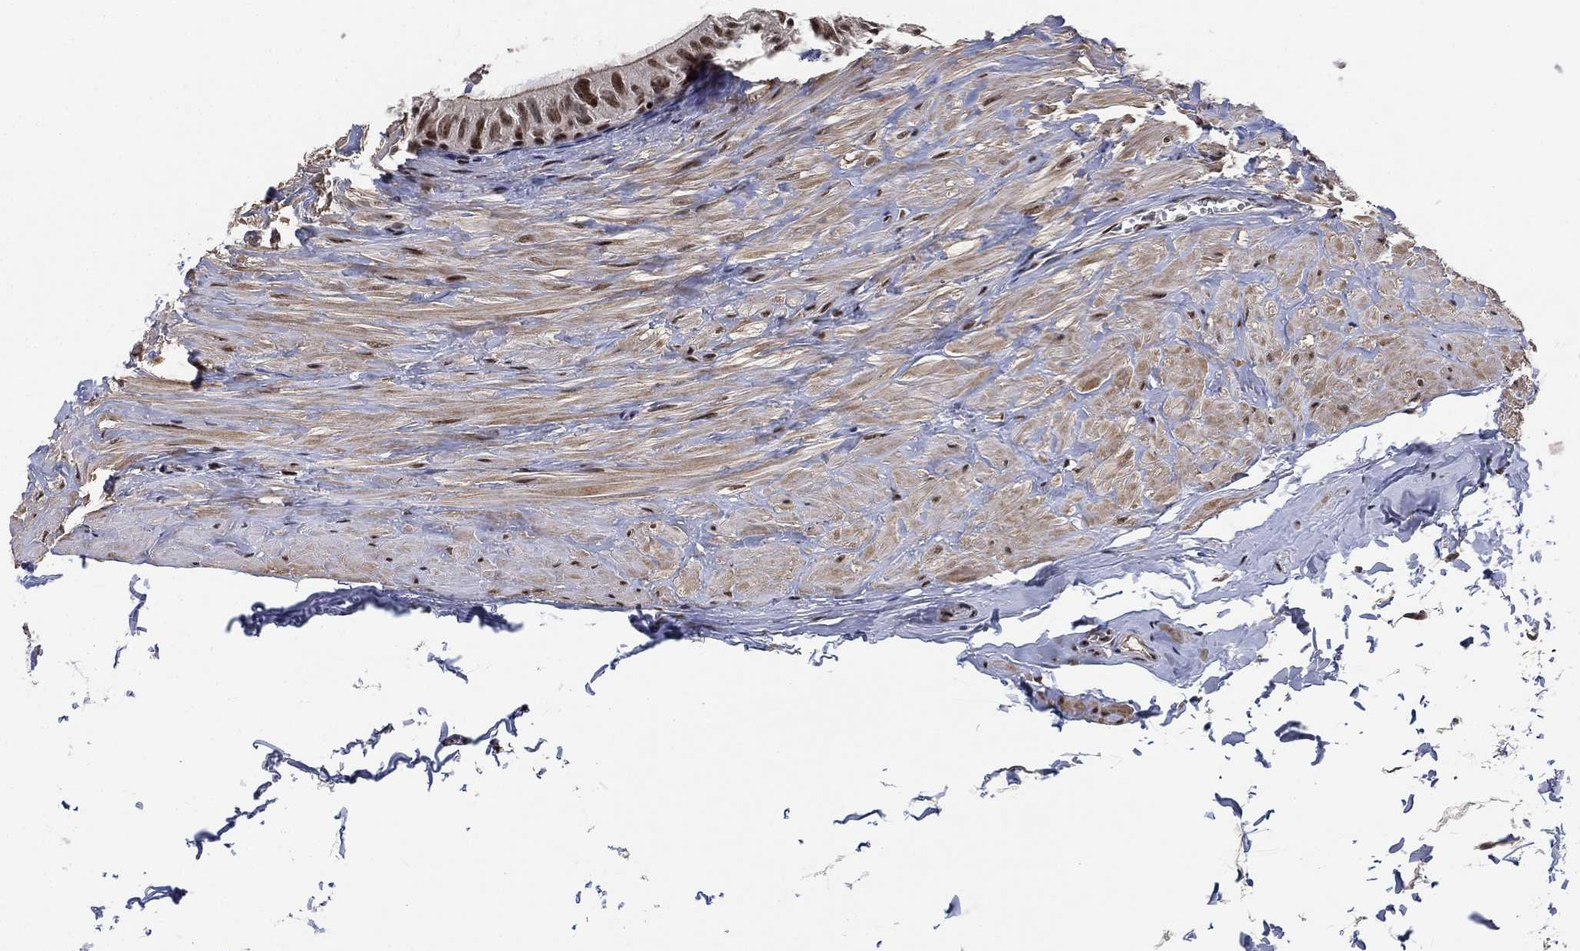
{"staining": {"intensity": "strong", "quantity": "25%-75%", "location": "nuclear"}, "tissue": "epididymis", "cell_type": "Glandular cells", "image_type": "normal", "snomed": [{"axis": "morphology", "description": "Normal tissue, NOS"}, {"axis": "topography", "description": "Epididymis"}], "caption": "Brown immunohistochemical staining in benign human epididymis demonstrates strong nuclear positivity in approximately 25%-75% of glandular cells. (DAB (3,3'-diaminobenzidine) IHC, brown staining for protein, blue staining for nuclei).", "gene": "ZSCAN30", "patient": {"sex": "male", "age": 32}}